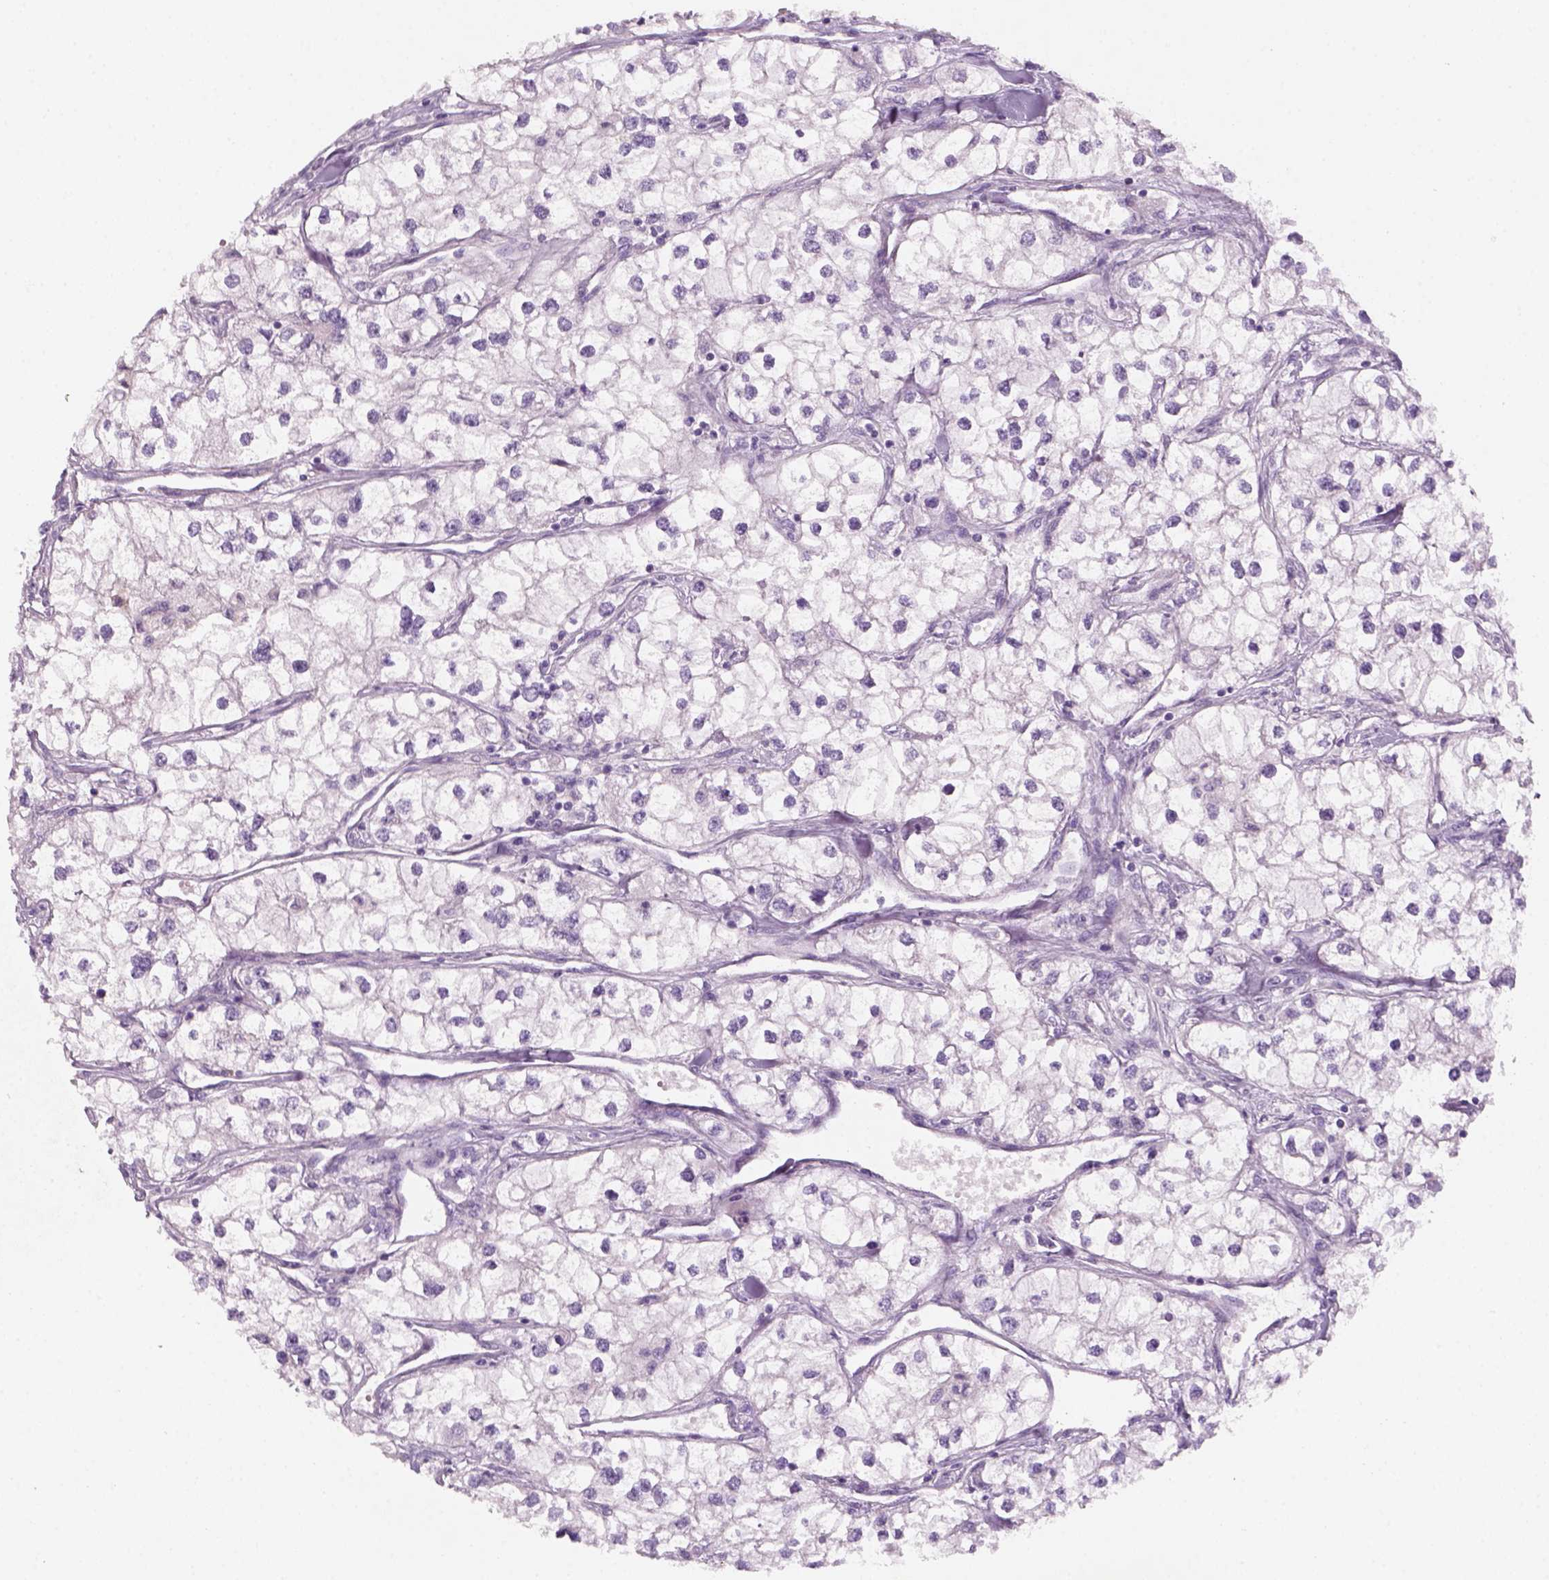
{"staining": {"intensity": "negative", "quantity": "none", "location": "none"}, "tissue": "renal cancer", "cell_type": "Tumor cells", "image_type": "cancer", "snomed": [{"axis": "morphology", "description": "Adenocarcinoma, NOS"}, {"axis": "topography", "description": "Kidney"}], "caption": "This is an immunohistochemistry histopathology image of human adenocarcinoma (renal). There is no positivity in tumor cells.", "gene": "KRT25", "patient": {"sex": "male", "age": 59}}